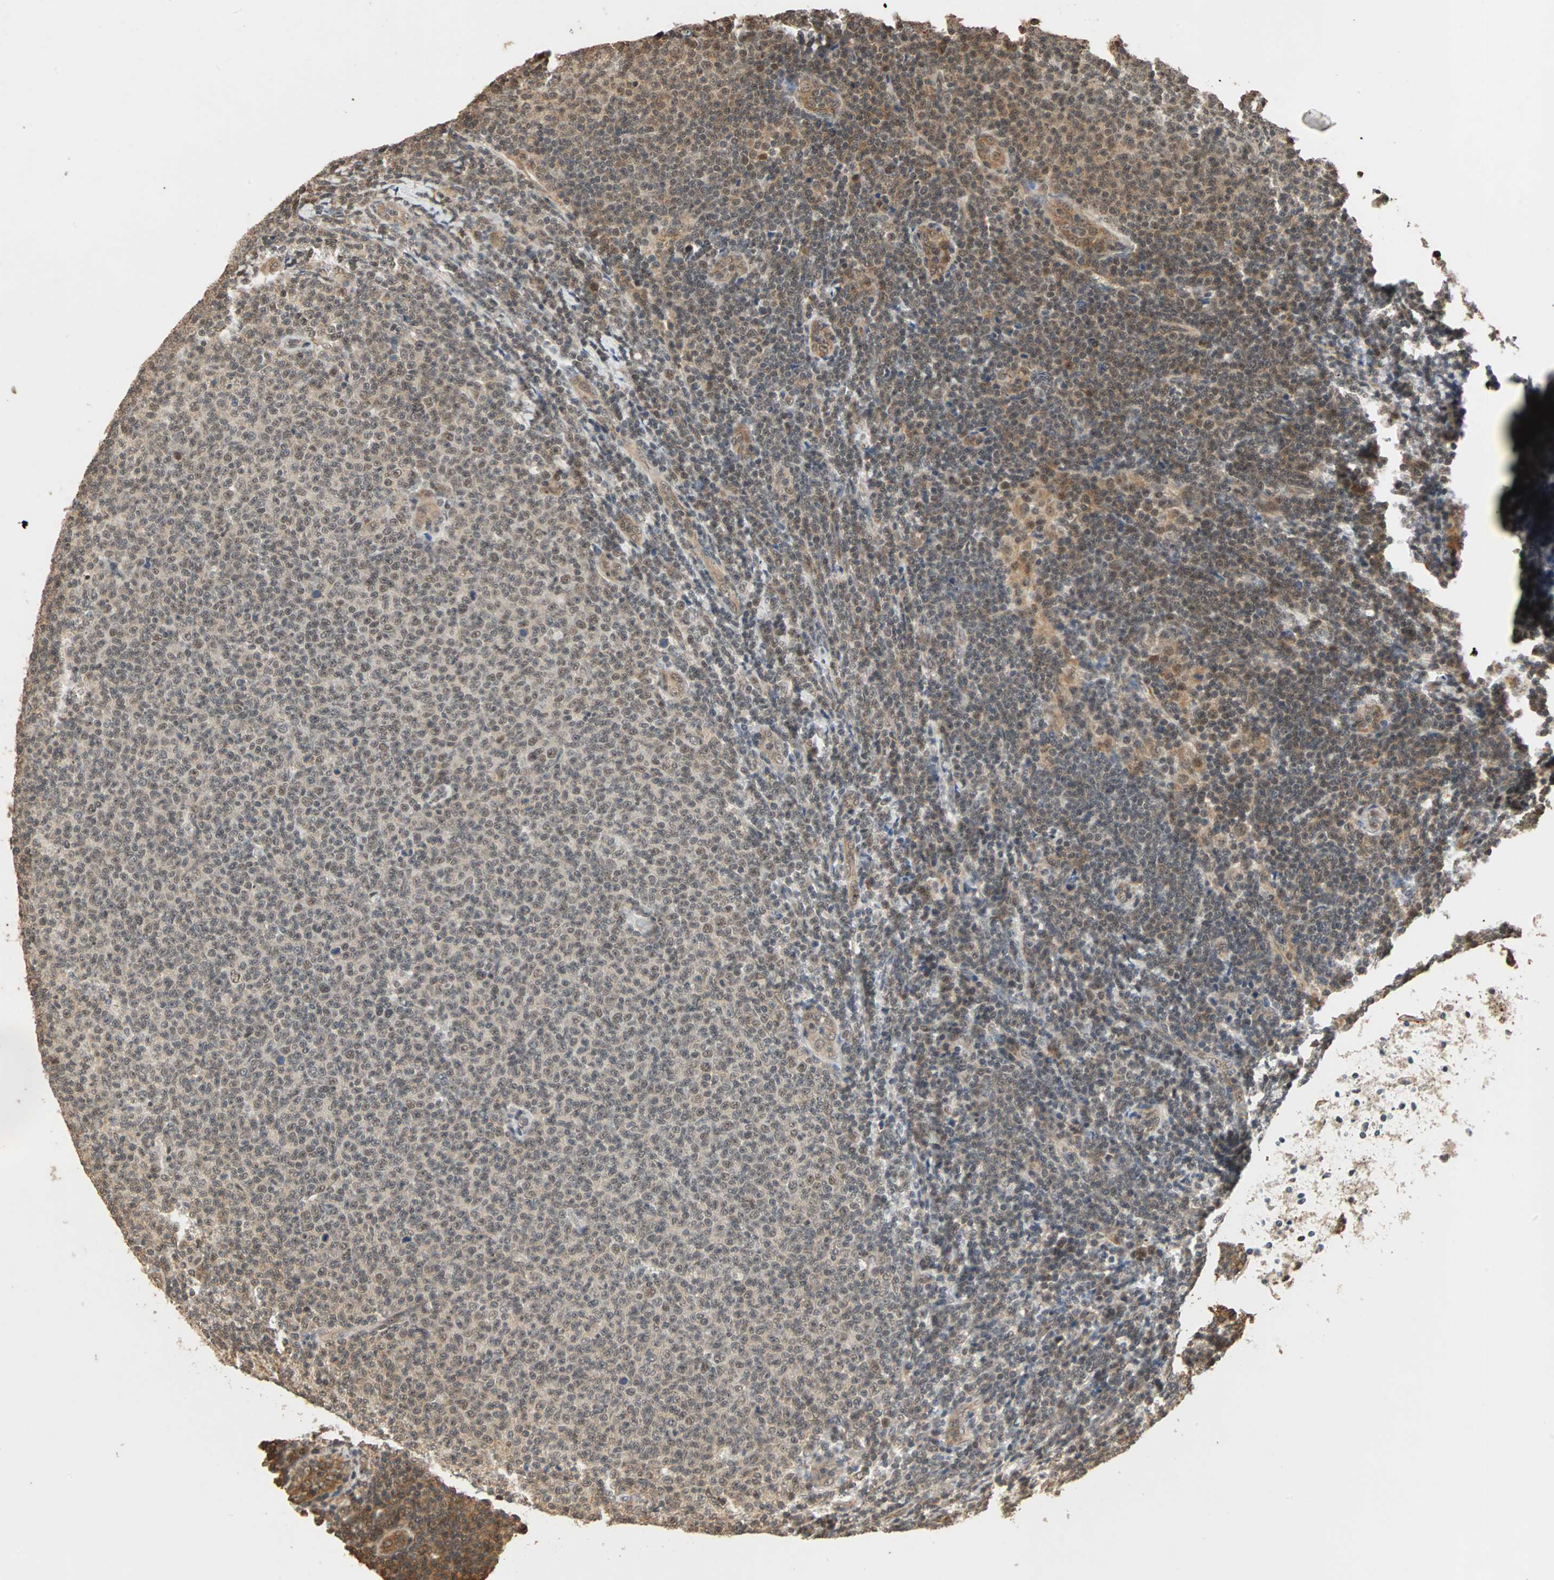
{"staining": {"intensity": "moderate", "quantity": ">75%", "location": "cytoplasmic/membranous,nuclear"}, "tissue": "lymphoma", "cell_type": "Tumor cells", "image_type": "cancer", "snomed": [{"axis": "morphology", "description": "Malignant lymphoma, non-Hodgkin's type, Low grade"}, {"axis": "topography", "description": "Lymph node"}], "caption": "This image demonstrates immunohistochemistry staining of human lymphoma, with medium moderate cytoplasmic/membranous and nuclear positivity in approximately >75% of tumor cells.", "gene": "CDC5L", "patient": {"sex": "male", "age": 66}}